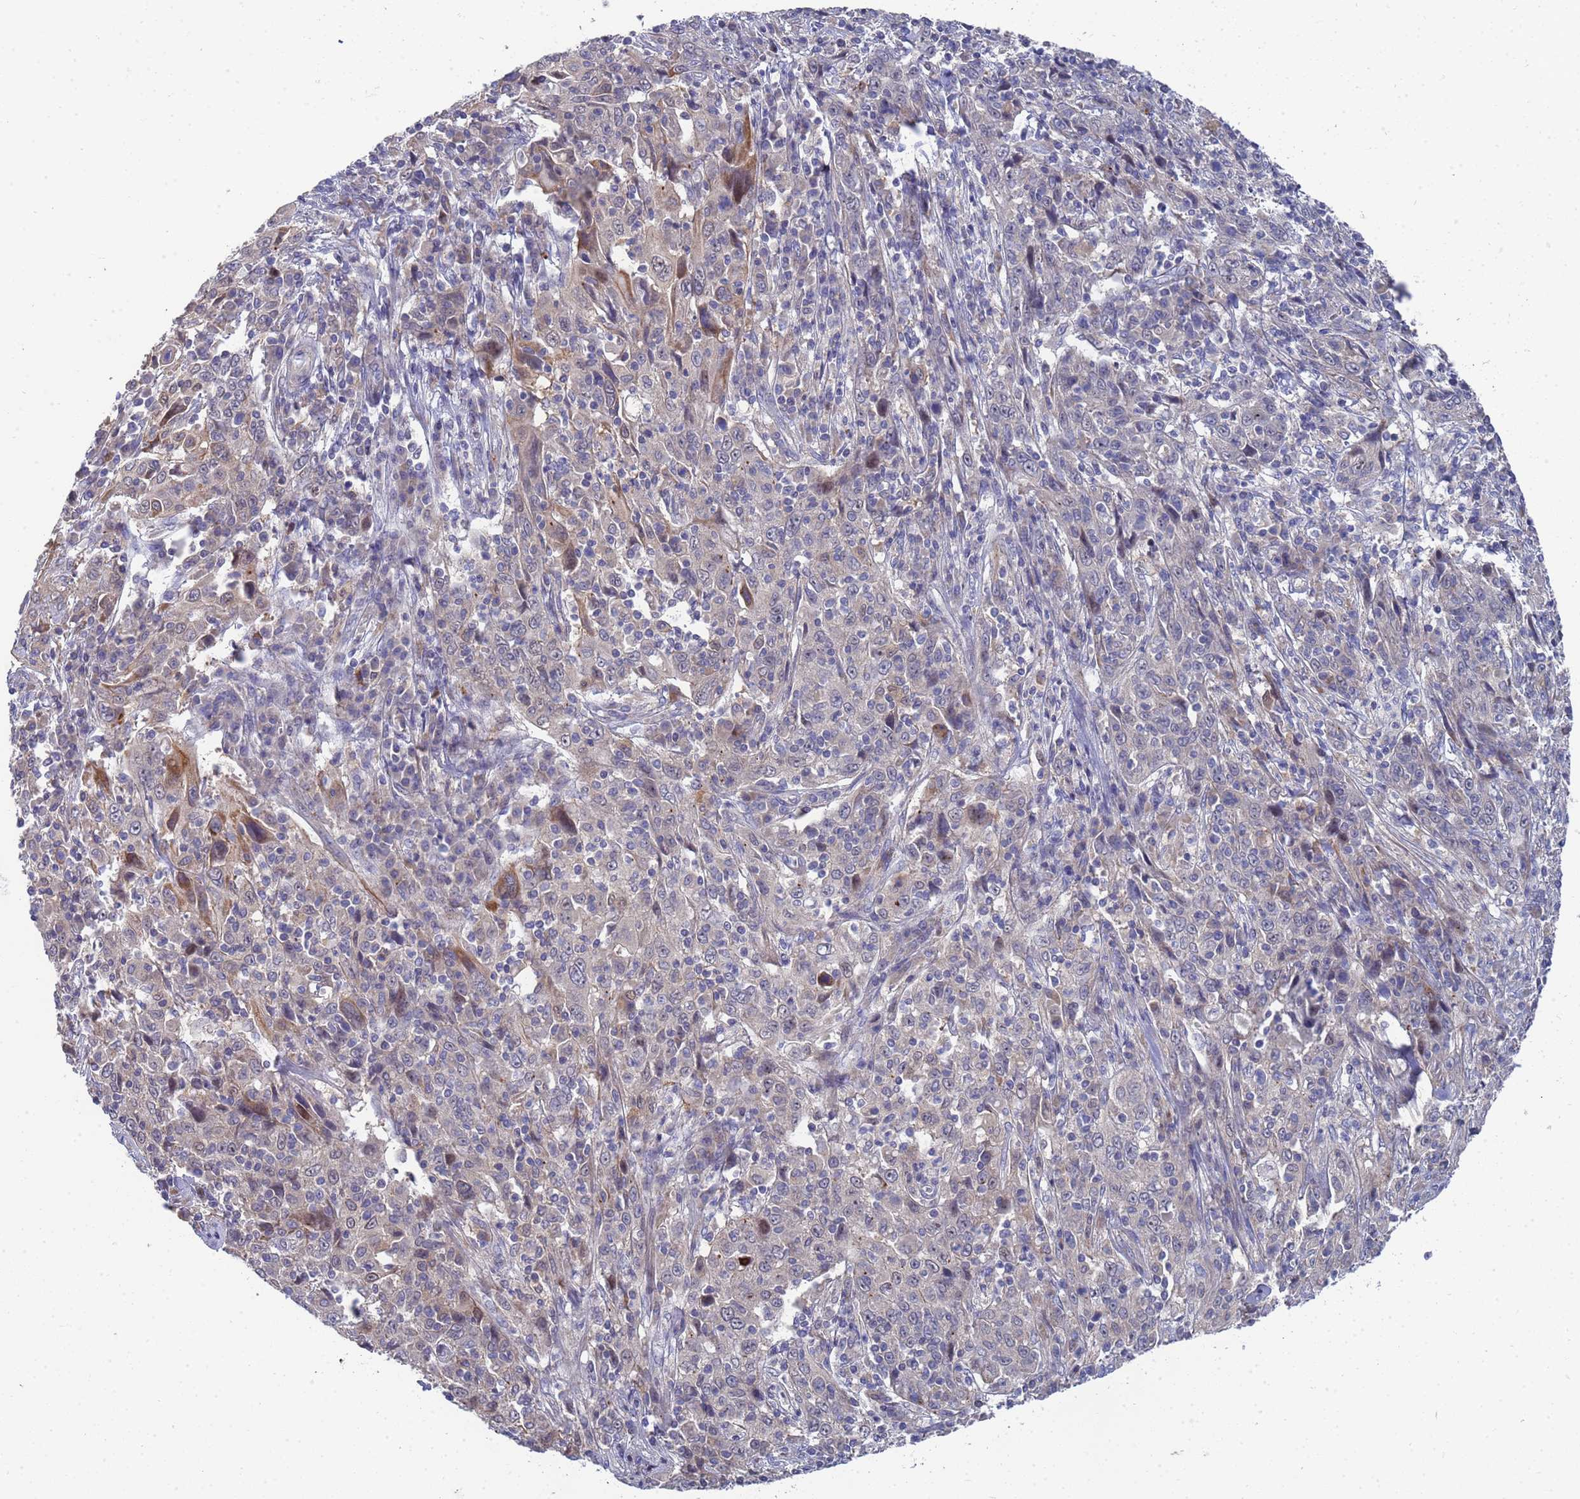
{"staining": {"intensity": "weak", "quantity": "<25%", "location": "cytoplasmic/membranous"}, "tissue": "cervical cancer", "cell_type": "Tumor cells", "image_type": "cancer", "snomed": [{"axis": "morphology", "description": "Squamous cell carcinoma, NOS"}, {"axis": "topography", "description": "Cervix"}], "caption": "DAB (3,3'-diaminobenzidine) immunohistochemical staining of cervical cancer demonstrates no significant positivity in tumor cells.", "gene": "ENOSF1", "patient": {"sex": "female", "age": 46}}